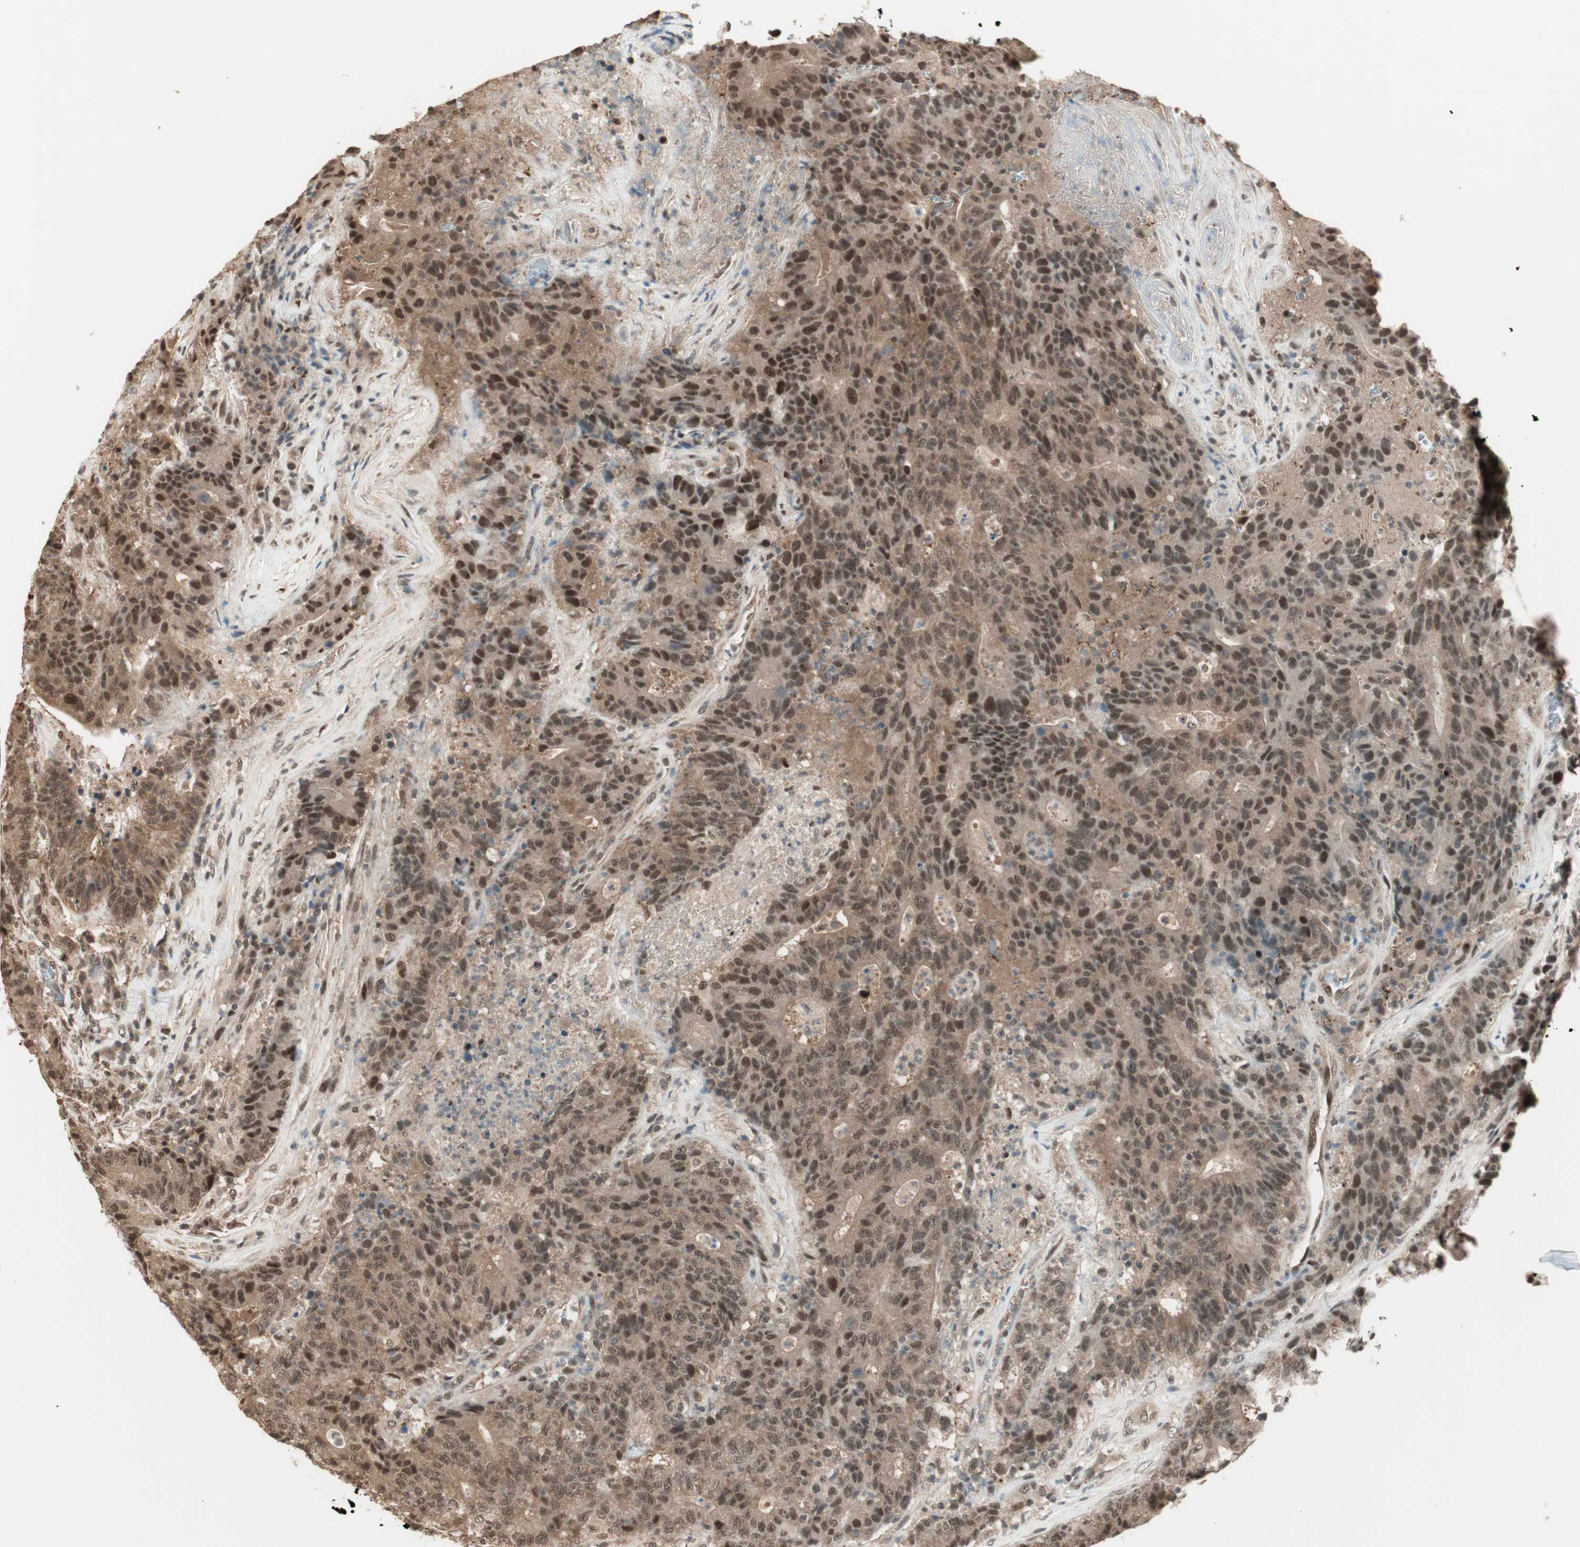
{"staining": {"intensity": "moderate", "quantity": ">75%", "location": "cytoplasmic/membranous,nuclear"}, "tissue": "colorectal cancer", "cell_type": "Tumor cells", "image_type": "cancer", "snomed": [{"axis": "morphology", "description": "Normal tissue, NOS"}, {"axis": "morphology", "description": "Adenocarcinoma, NOS"}, {"axis": "topography", "description": "Colon"}], "caption": "Immunohistochemical staining of adenocarcinoma (colorectal) exhibits moderate cytoplasmic/membranous and nuclear protein positivity in approximately >75% of tumor cells.", "gene": "ZNF701", "patient": {"sex": "female", "age": 75}}